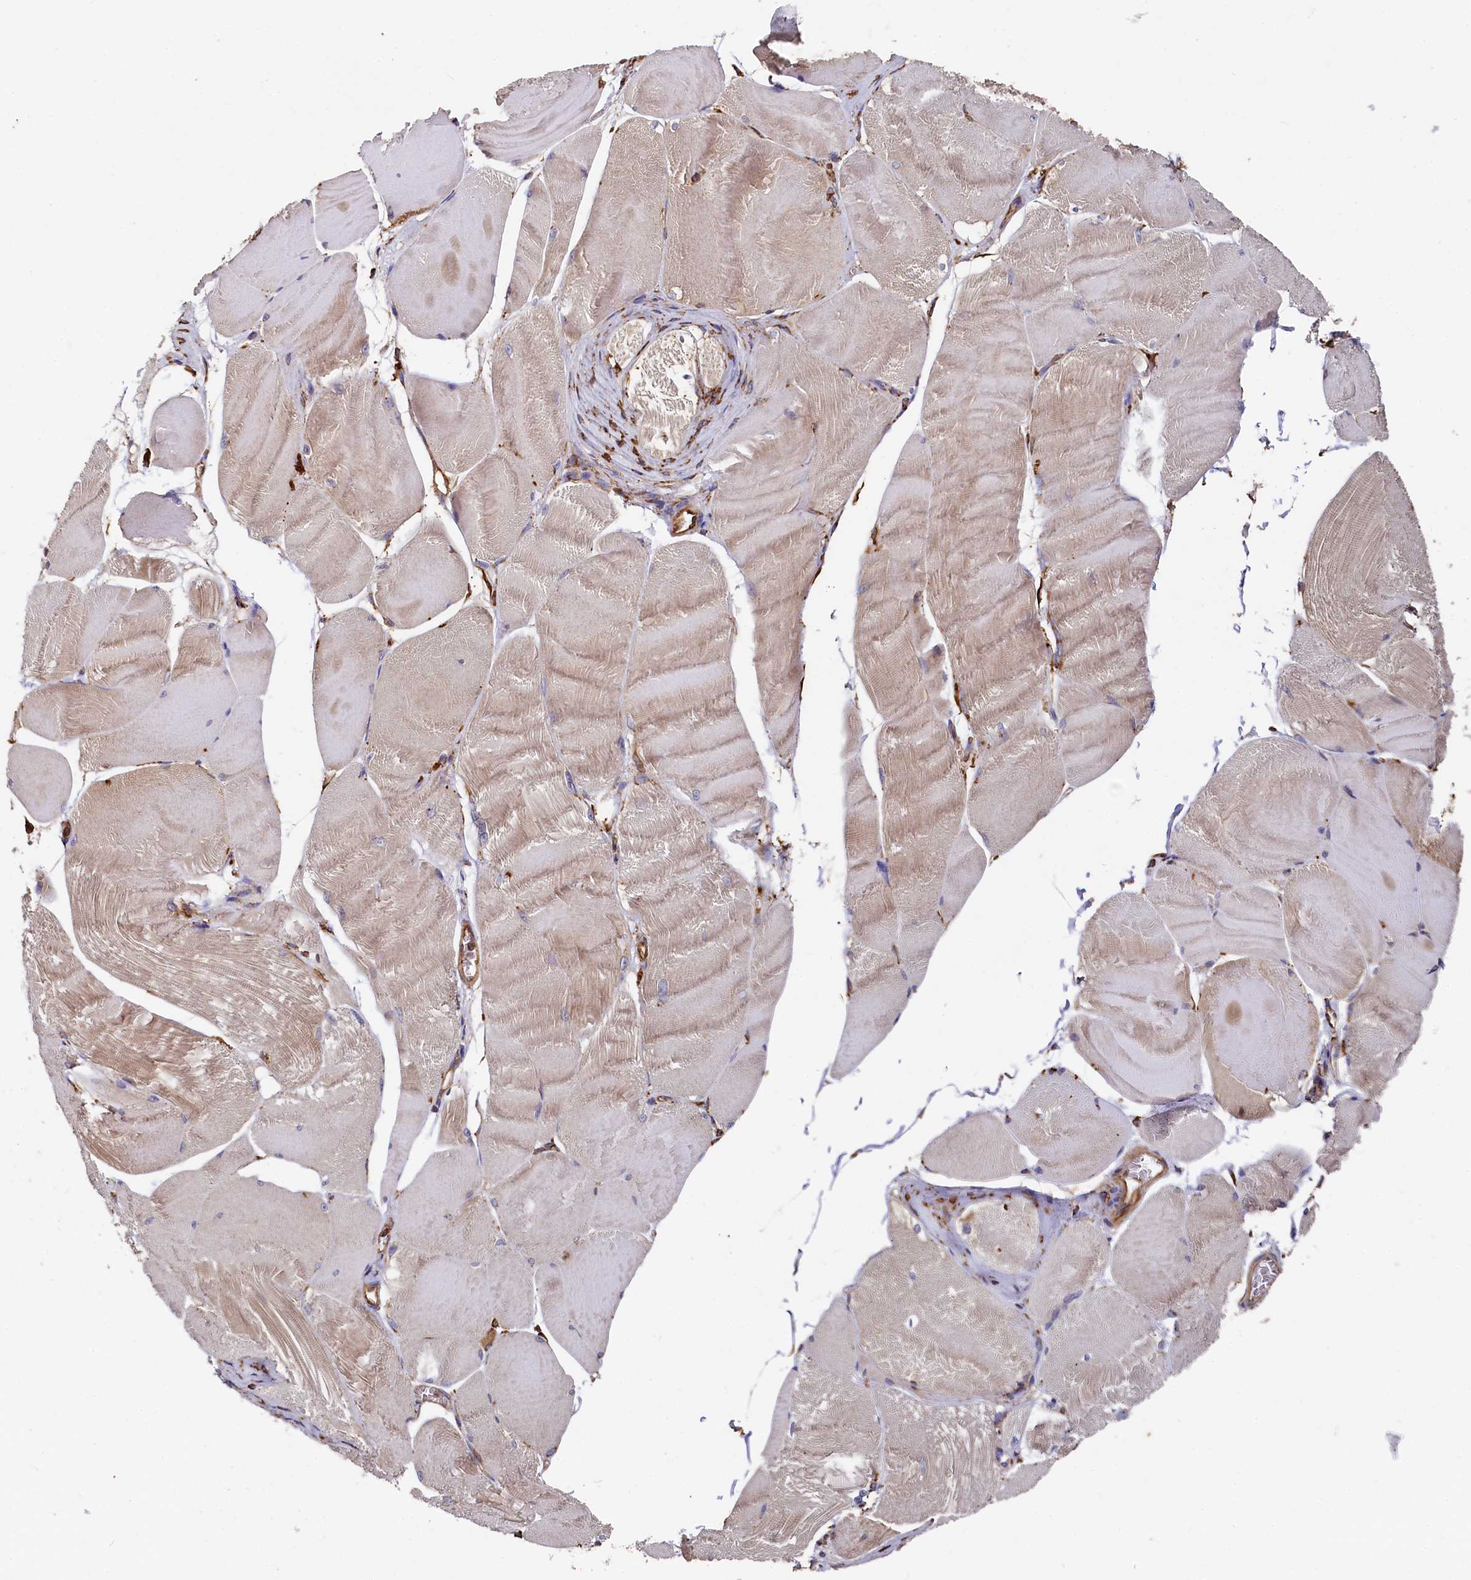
{"staining": {"intensity": "weak", "quantity": "25%-75%", "location": "cytoplasmic/membranous"}, "tissue": "skeletal muscle", "cell_type": "Myocytes", "image_type": "normal", "snomed": [{"axis": "morphology", "description": "Normal tissue, NOS"}, {"axis": "morphology", "description": "Basal cell carcinoma"}, {"axis": "topography", "description": "Skeletal muscle"}], "caption": "IHC of benign human skeletal muscle displays low levels of weak cytoplasmic/membranous expression in approximately 25%-75% of myocytes.", "gene": "NEURL1B", "patient": {"sex": "female", "age": 64}}